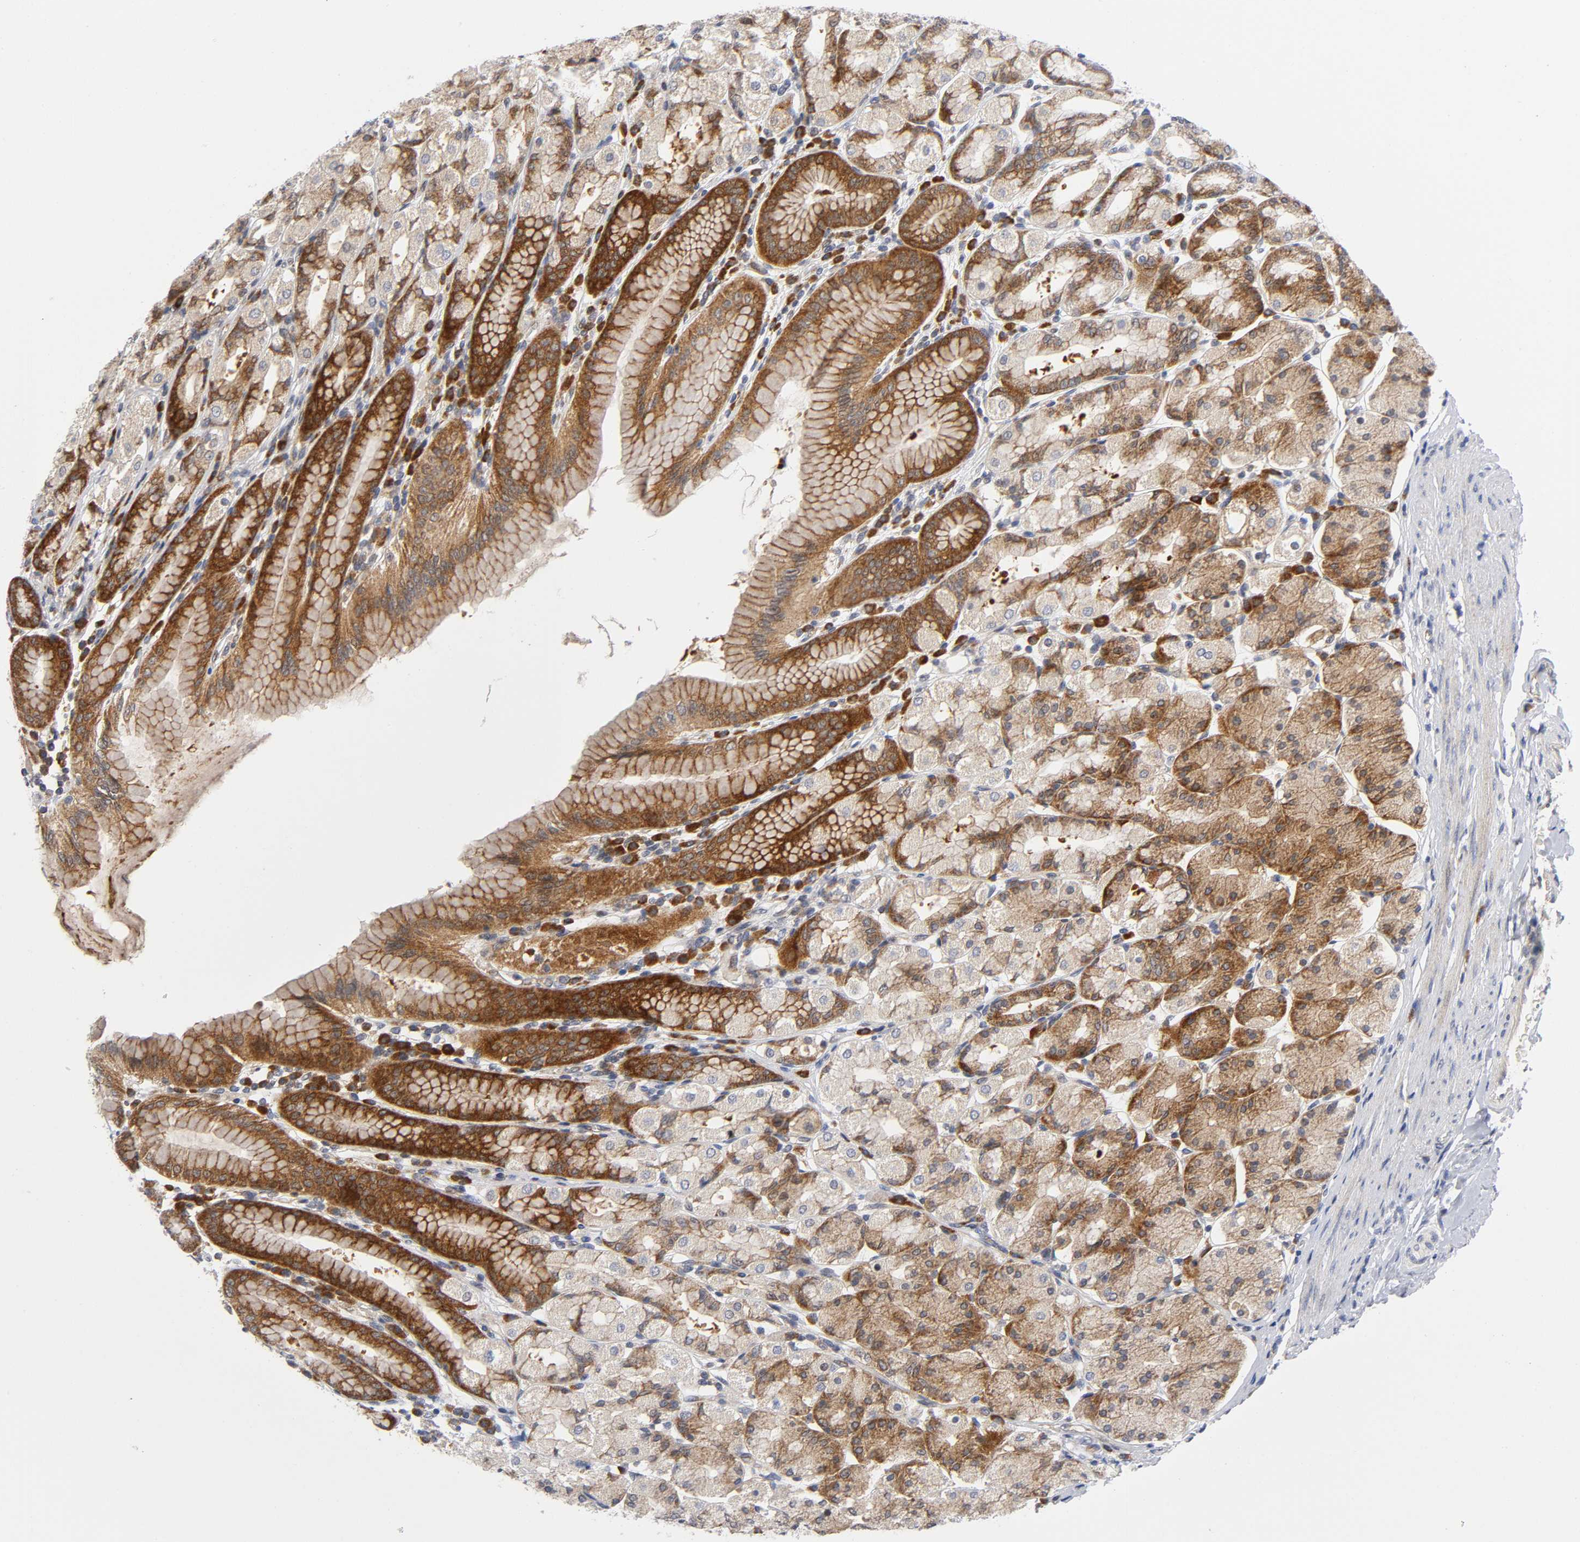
{"staining": {"intensity": "strong", "quantity": ">75%", "location": "cytoplasmic/membranous"}, "tissue": "stomach", "cell_type": "Glandular cells", "image_type": "normal", "snomed": [{"axis": "morphology", "description": "Normal tissue, NOS"}, {"axis": "topography", "description": "Stomach, upper"}], "caption": "IHC image of unremarkable stomach stained for a protein (brown), which reveals high levels of strong cytoplasmic/membranous staining in about >75% of glandular cells.", "gene": "EIF5", "patient": {"sex": "male", "age": 68}}